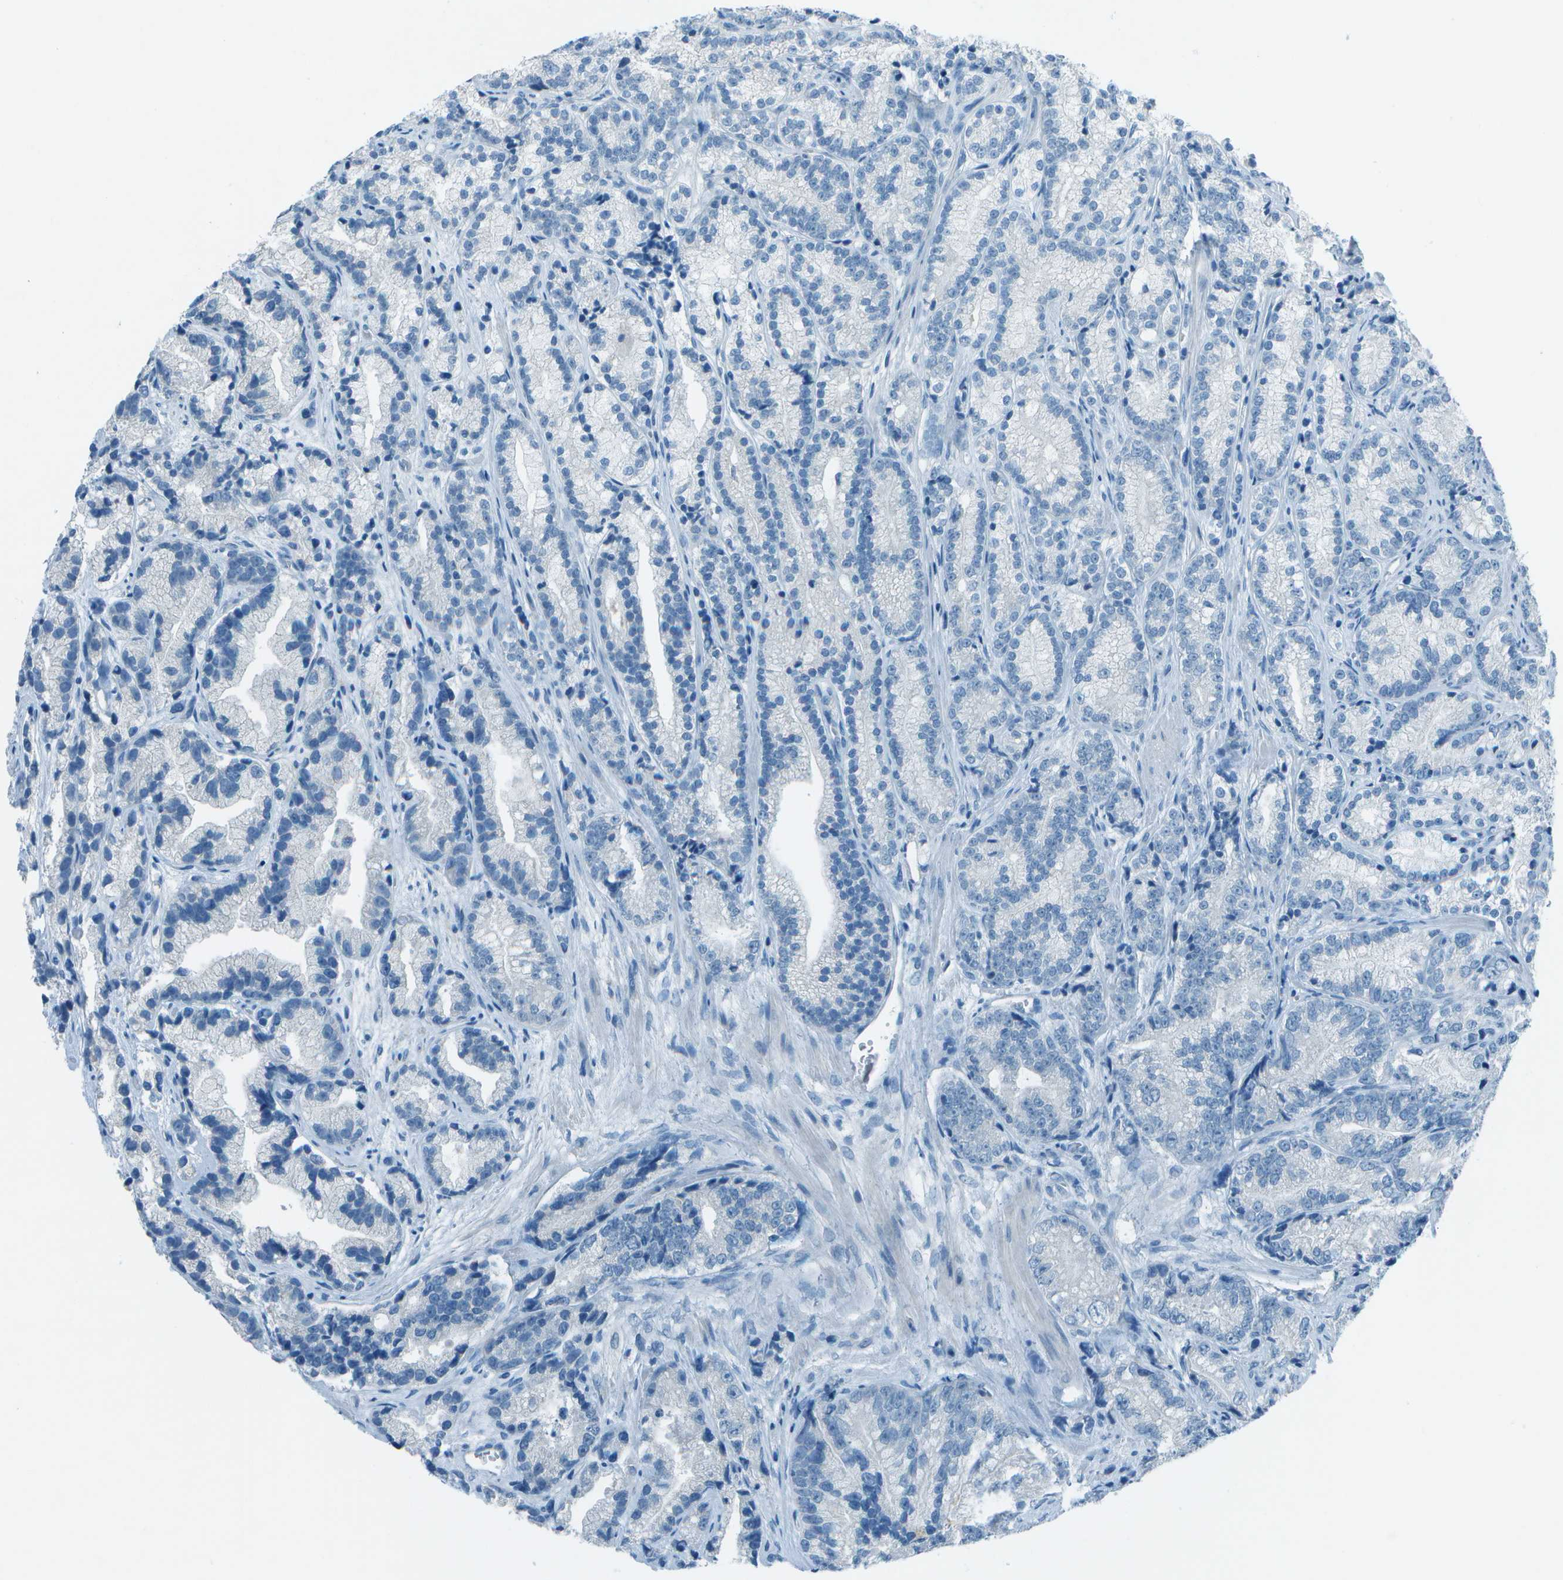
{"staining": {"intensity": "negative", "quantity": "none", "location": "none"}, "tissue": "prostate cancer", "cell_type": "Tumor cells", "image_type": "cancer", "snomed": [{"axis": "morphology", "description": "Adenocarcinoma, Low grade"}, {"axis": "topography", "description": "Prostate"}], "caption": "Immunohistochemical staining of human low-grade adenocarcinoma (prostate) shows no significant staining in tumor cells.", "gene": "FGF1", "patient": {"sex": "male", "age": 89}}